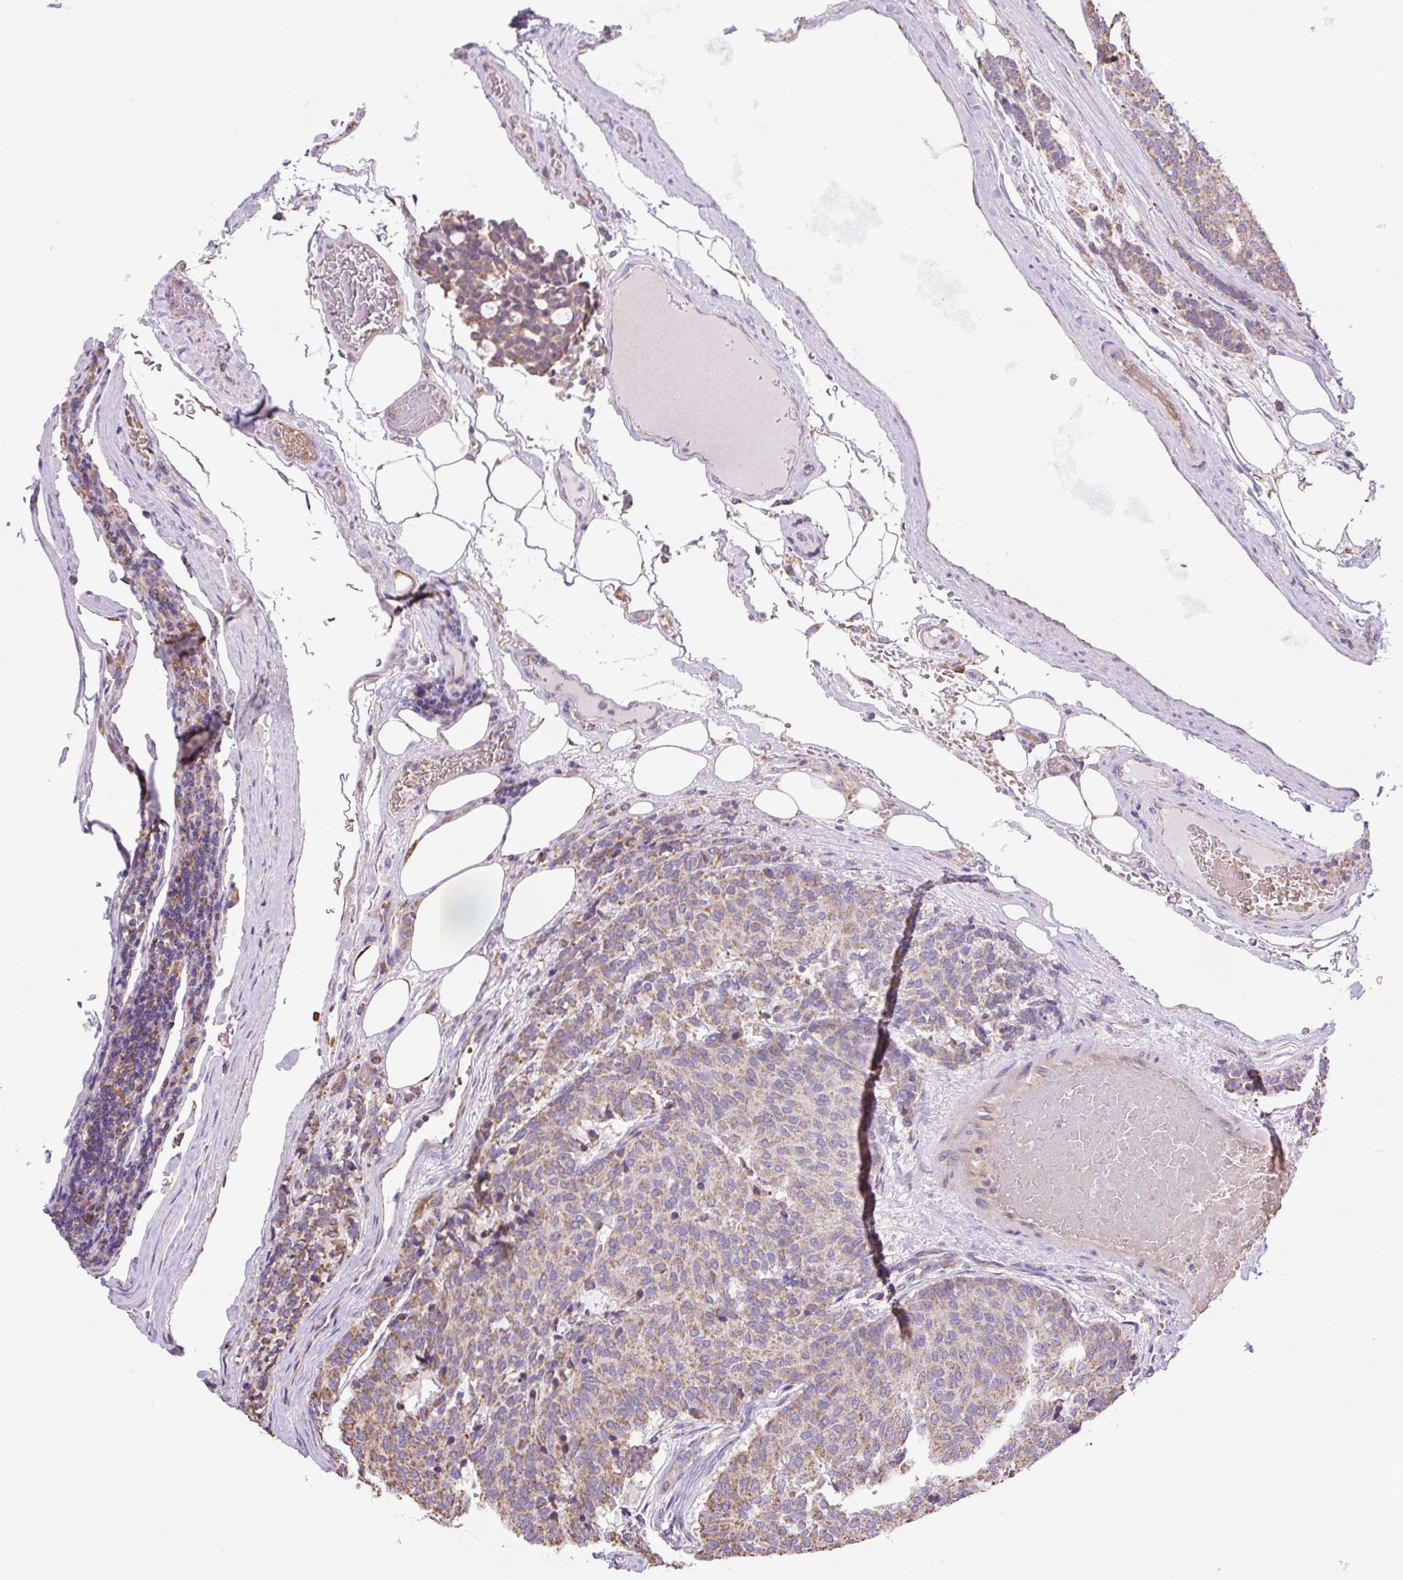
{"staining": {"intensity": "weak", "quantity": "25%-75%", "location": "cytoplasmic/membranous"}, "tissue": "carcinoid", "cell_type": "Tumor cells", "image_type": "cancer", "snomed": [{"axis": "morphology", "description": "Carcinoid, malignant, NOS"}, {"axis": "topography", "description": "Pancreas"}], "caption": "Tumor cells exhibit weak cytoplasmic/membranous expression in approximately 25%-75% of cells in carcinoid.", "gene": "PLCG1", "patient": {"sex": "female", "age": 54}}